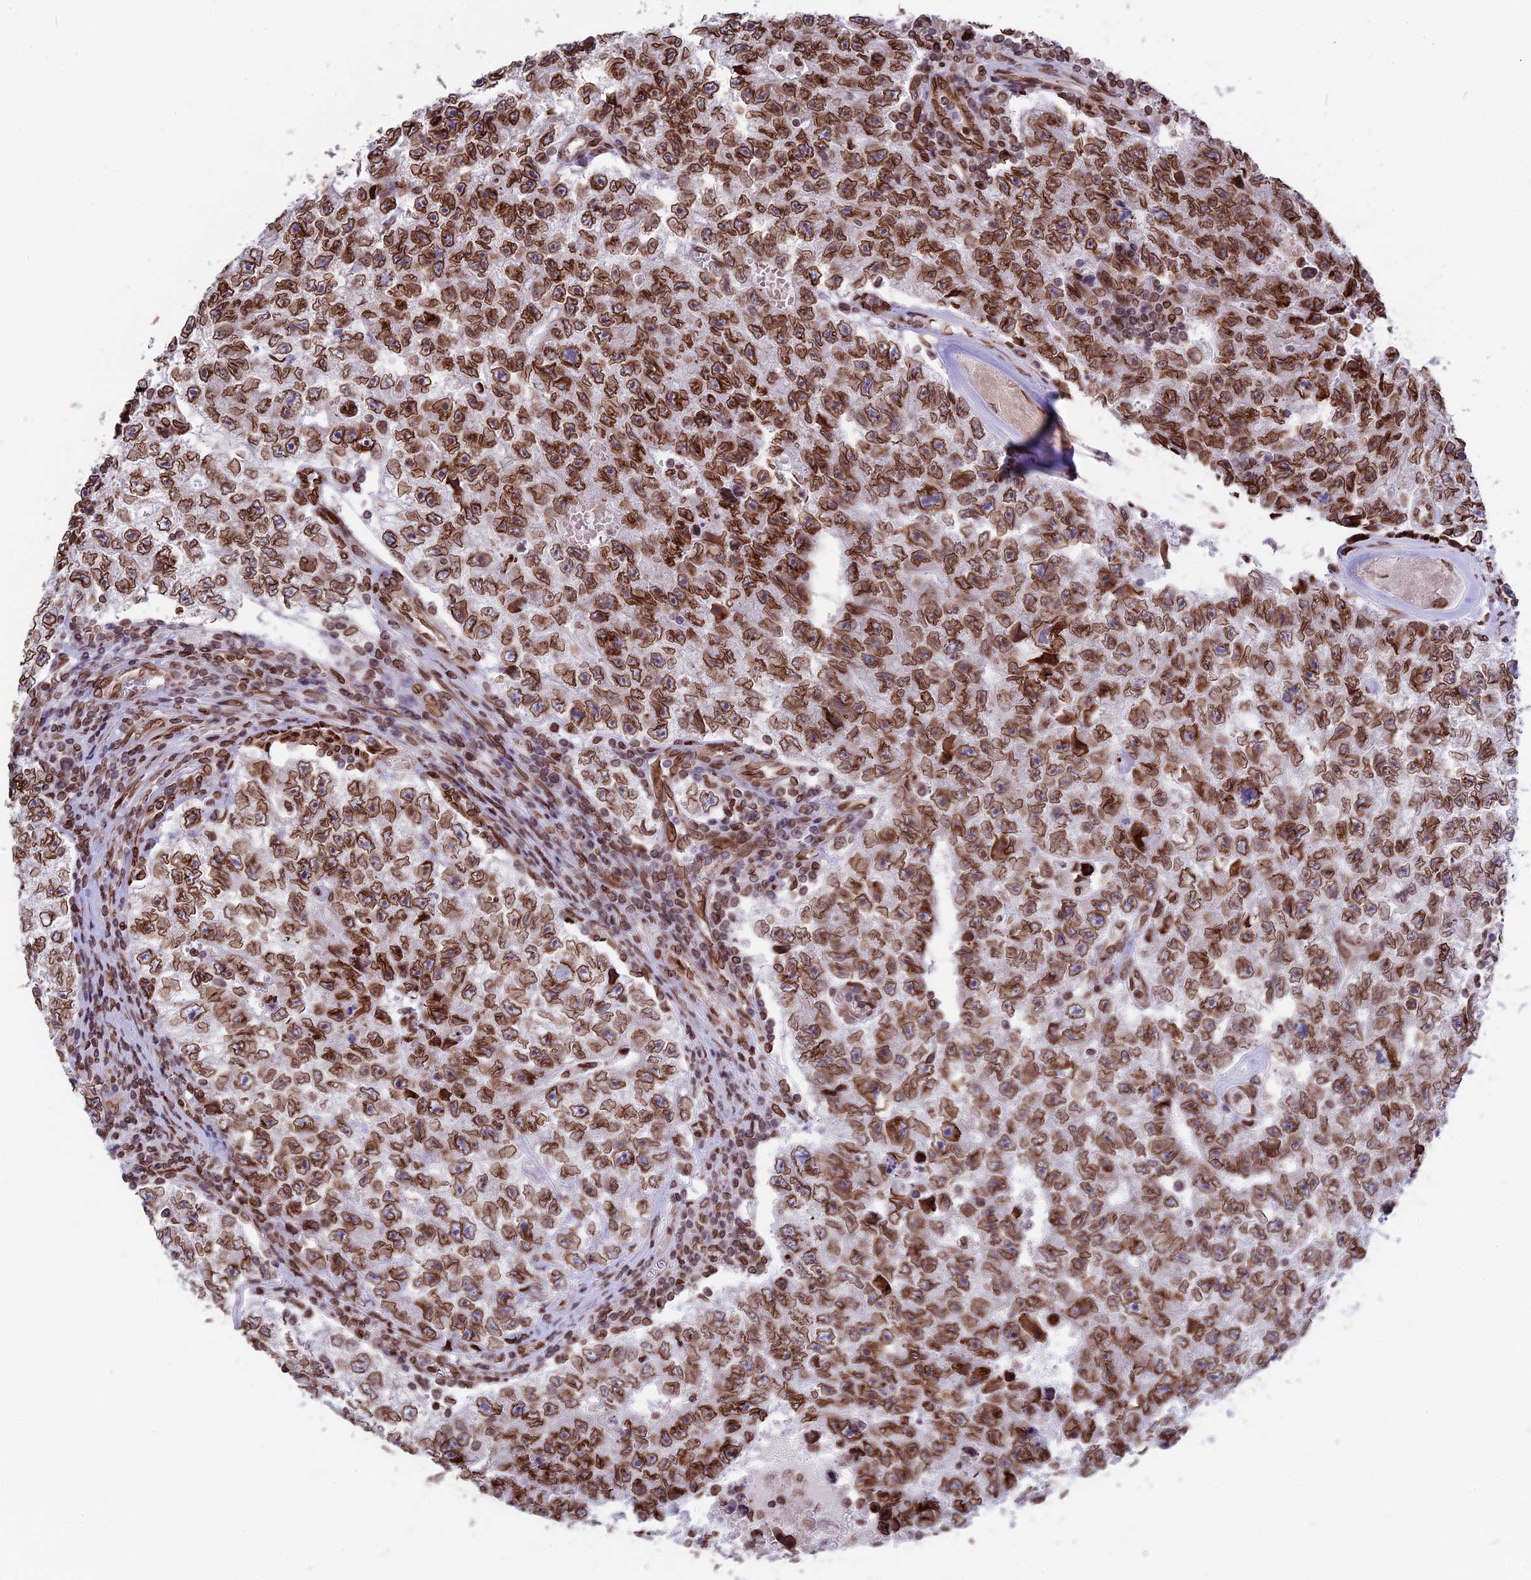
{"staining": {"intensity": "strong", "quantity": ">75%", "location": "cytoplasmic/membranous,nuclear"}, "tissue": "testis cancer", "cell_type": "Tumor cells", "image_type": "cancer", "snomed": [{"axis": "morphology", "description": "Carcinoma, Embryonal, NOS"}, {"axis": "topography", "description": "Testis"}], "caption": "Immunohistochemical staining of embryonal carcinoma (testis) displays strong cytoplasmic/membranous and nuclear protein staining in approximately >75% of tumor cells.", "gene": "PTCHD4", "patient": {"sex": "male", "age": 17}}